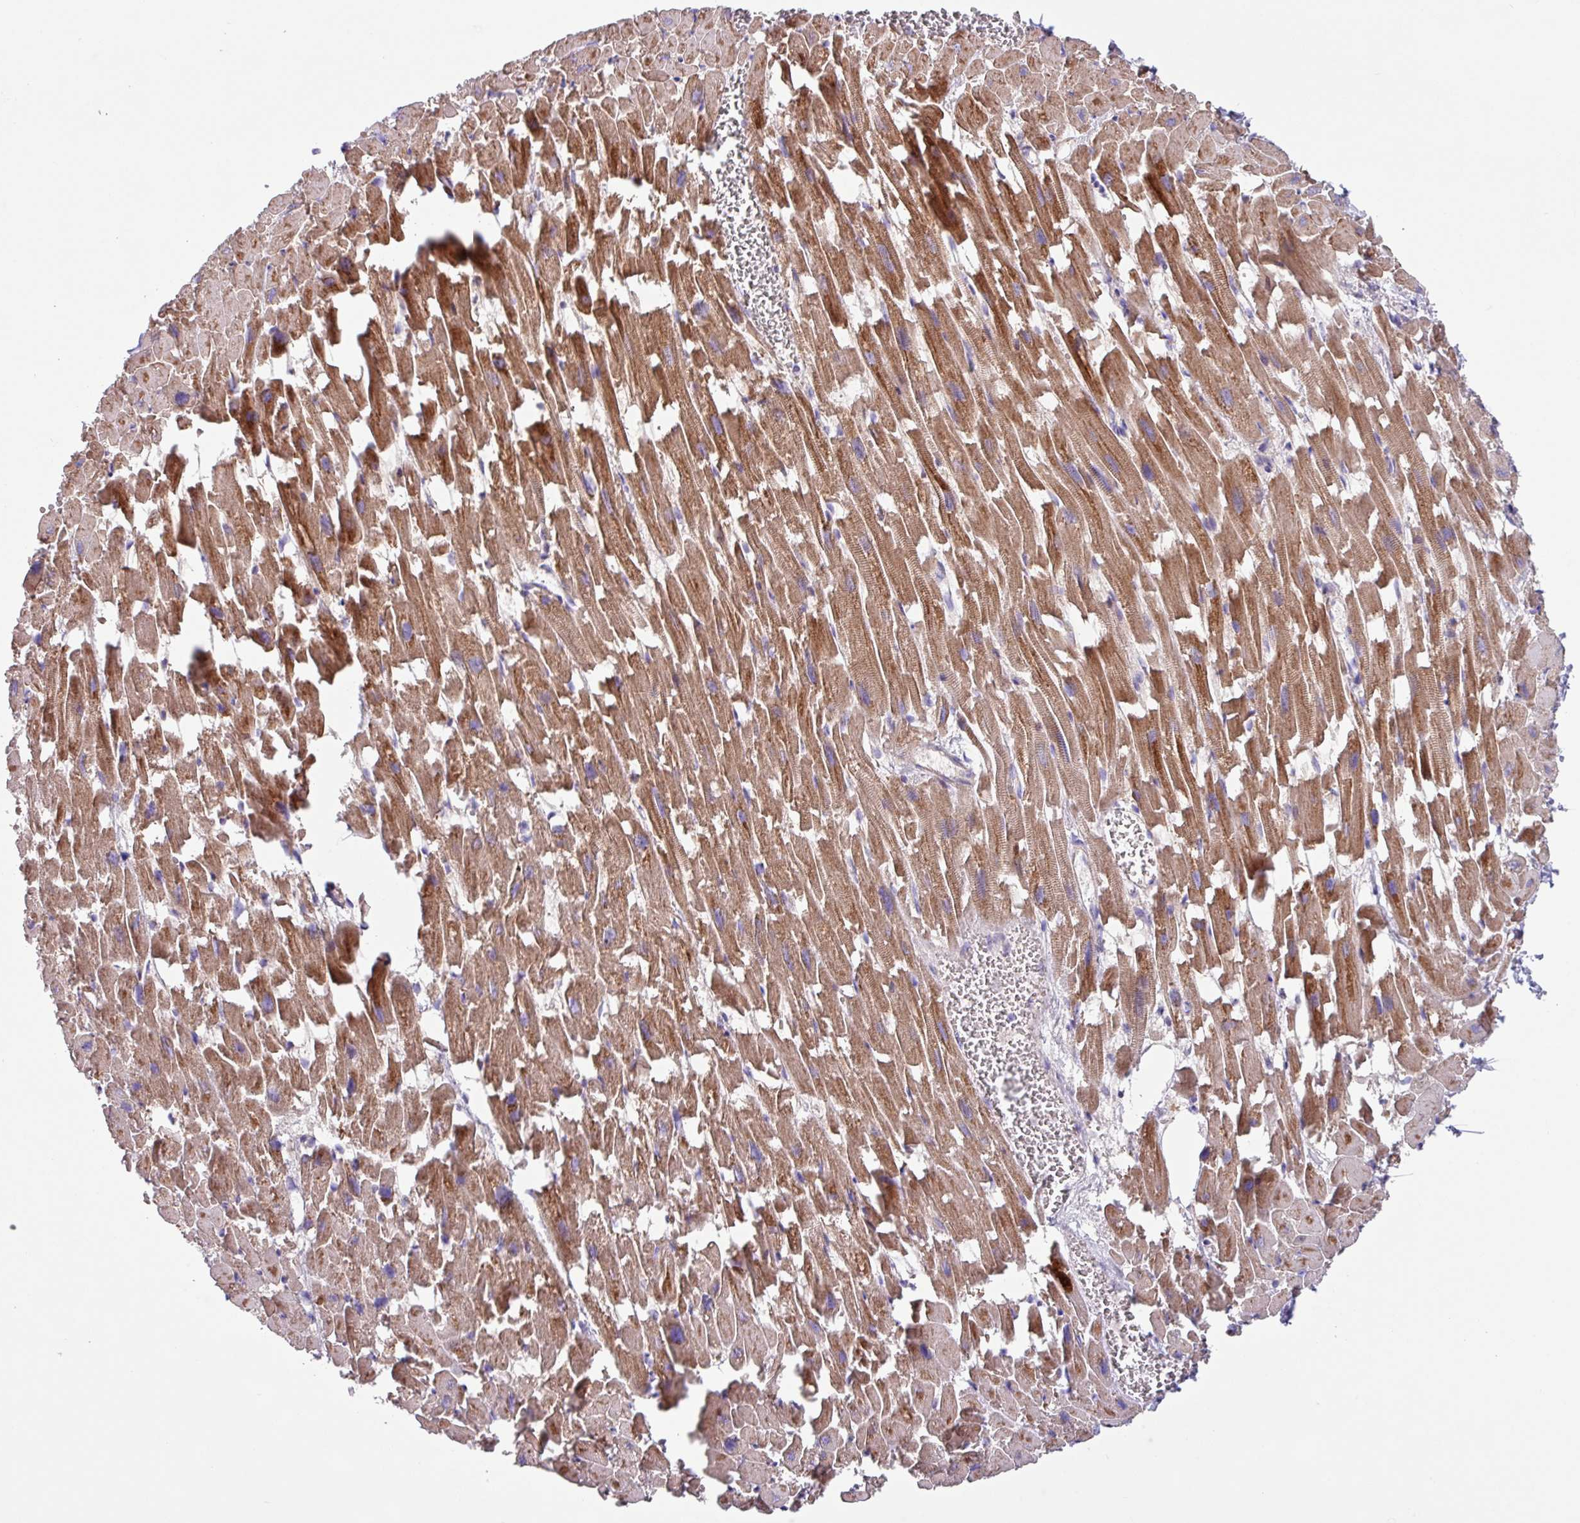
{"staining": {"intensity": "moderate", "quantity": ">75%", "location": "cytoplasmic/membranous"}, "tissue": "heart muscle", "cell_type": "Cardiomyocytes", "image_type": "normal", "snomed": [{"axis": "morphology", "description": "Normal tissue, NOS"}, {"axis": "topography", "description": "Heart"}], "caption": "Unremarkable heart muscle shows moderate cytoplasmic/membranous staining in about >75% of cardiomyocytes.", "gene": "IQCJ", "patient": {"sex": "female", "age": 64}}